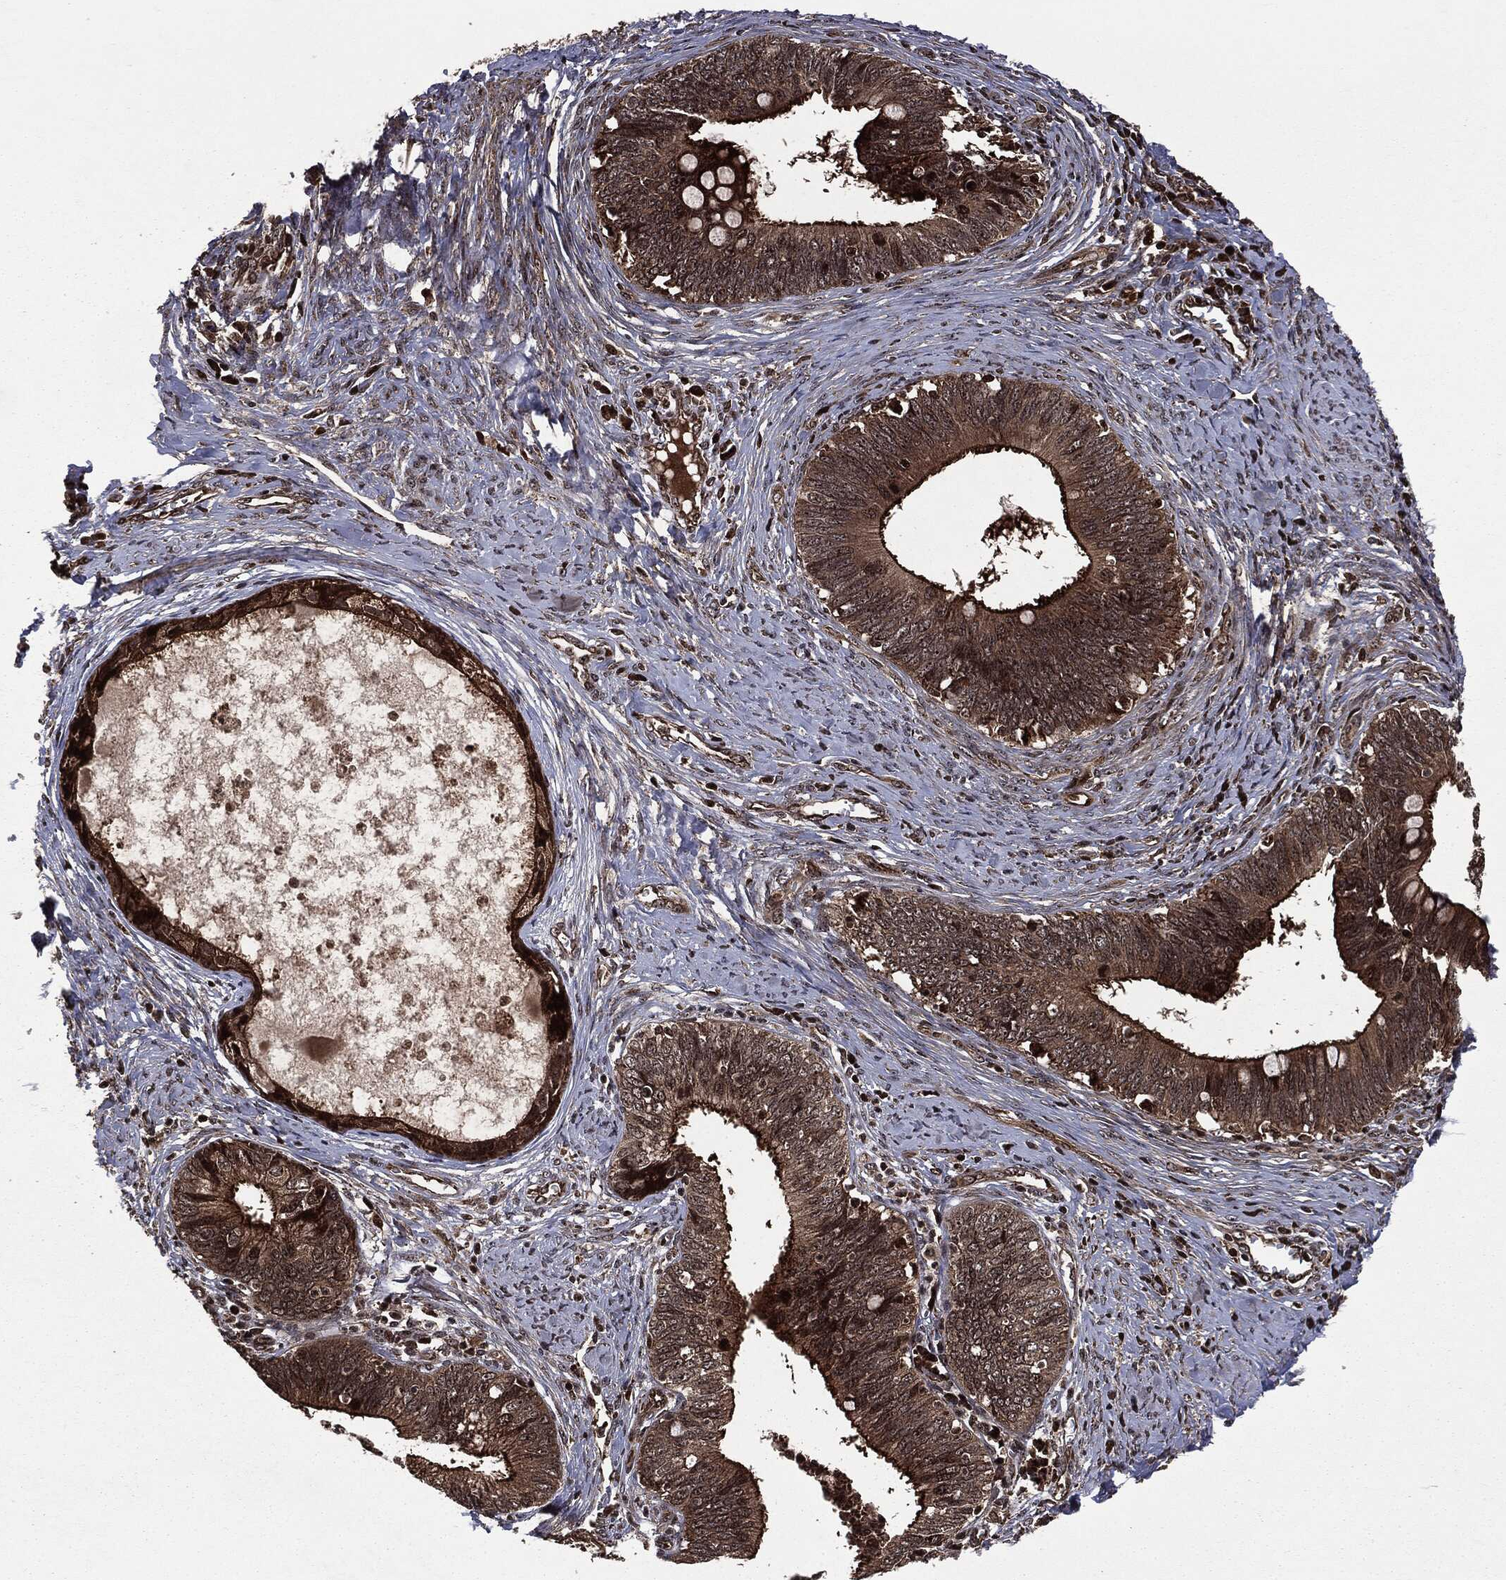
{"staining": {"intensity": "strong", "quantity": ">75%", "location": "cytoplasmic/membranous,nuclear"}, "tissue": "cervical cancer", "cell_type": "Tumor cells", "image_type": "cancer", "snomed": [{"axis": "morphology", "description": "Adenocarcinoma, NOS"}, {"axis": "topography", "description": "Cervix"}], "caption": "Adenocarcinoma (cervical) stained with a brown dye reveals strong cytoplasmic/membranous and nuclear positive expression in approximately >75% of tumor cells.", "gene": "CARD6", "patient": {"sex": "female", "age": 42}}